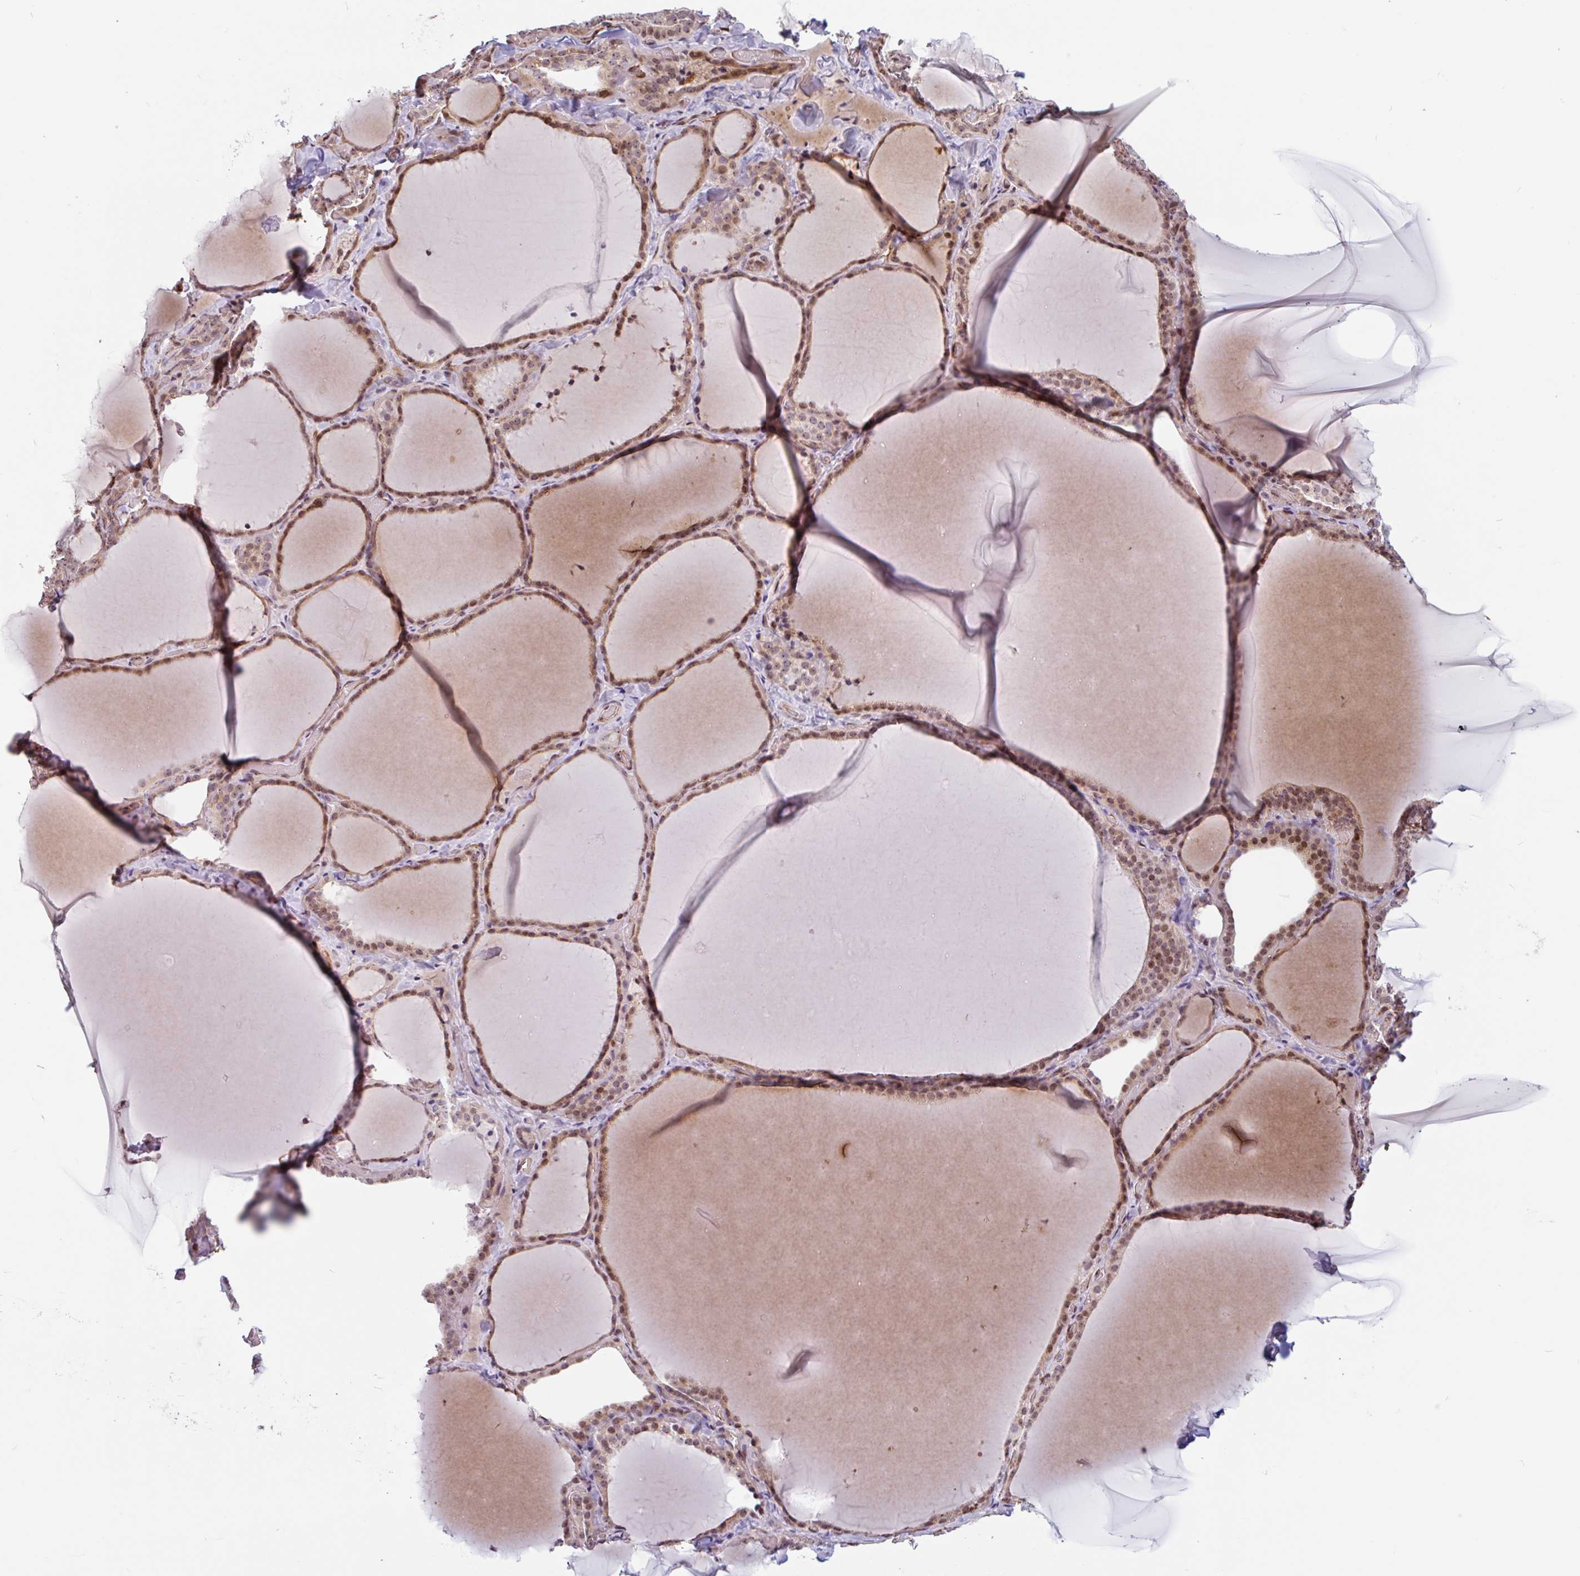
{"staining": {"intensity": "moderate", "quantity": ">75%", "location": "cytoplasmic/membranous,nuclear"}, "tissue": "thyroid gland", "cell_type": "Glandular cells", "image_type": "normal", "snomed": [{"axis": "morphology", "description": "Normal tissue, NOS"}, {"axis": "topography", "description": "Thyroid gland"}], "caption": "Glandular cells display medium levels of moderate cytoplasmic/membranous,nuclear staining in about >75% of cells in benign human thyroid gland.", "gene": "ZNF689", "patient": {"sex": "female", "age": 22}}